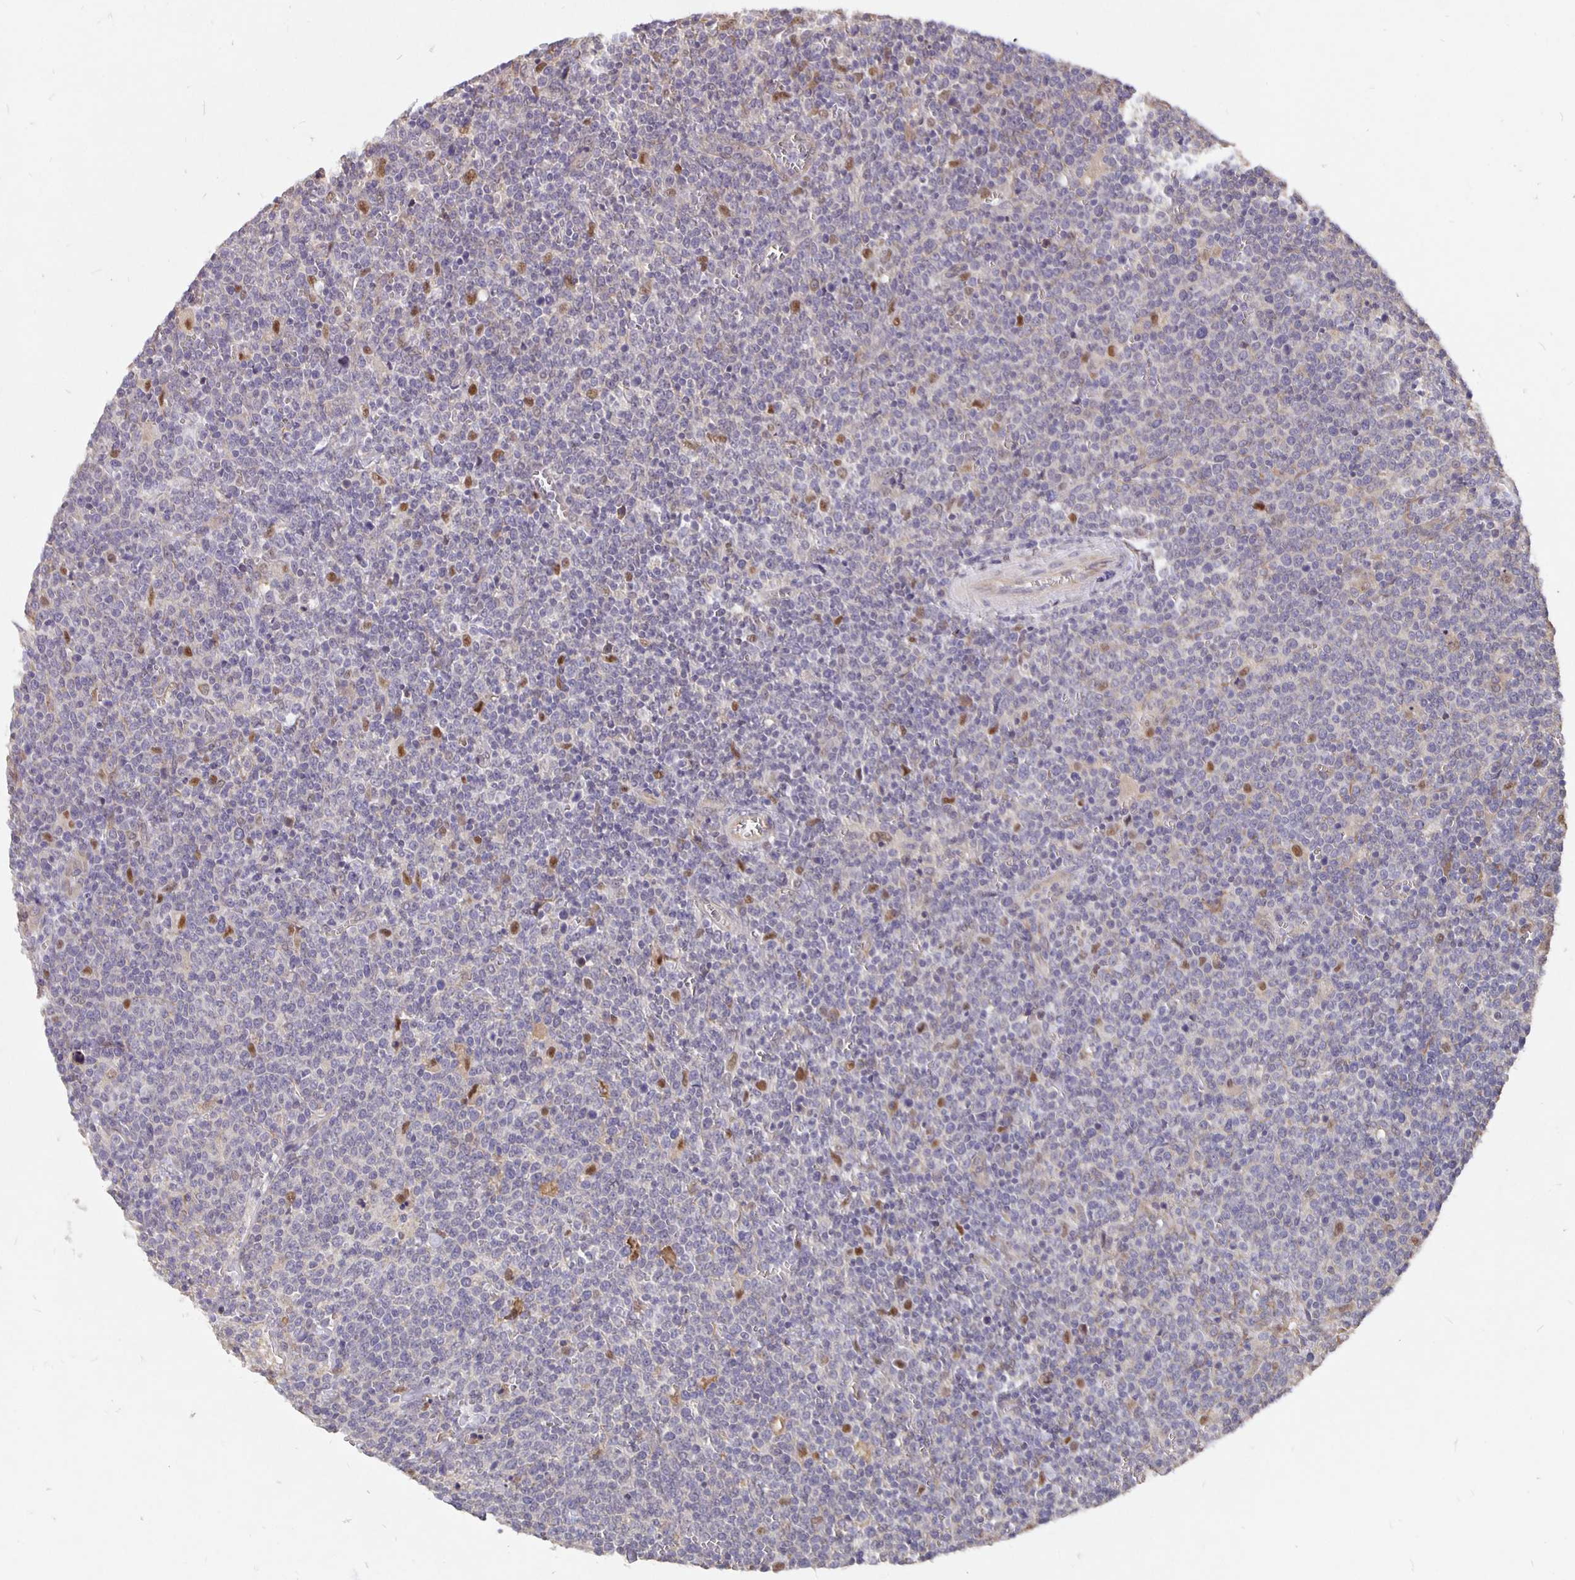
{"staining": {"intensity": "negative", "quantity": "none", "location": "none"}, "tissue": "lymphoma", "cell_type": "Tumor cells", "image_type": "cancer", "snomed": [{"axis": "morphology", "description": "Malignant lymphoma, non-Hodgkin's type, High grade"}, {"axis": "topography", "description": "Lymph node"}], "caption": "The histopathology image demonstrates no significant expression in tumor cells of lymphoma.", "gene": "NOG", "patient": {"sex": "male", "age": 61}}